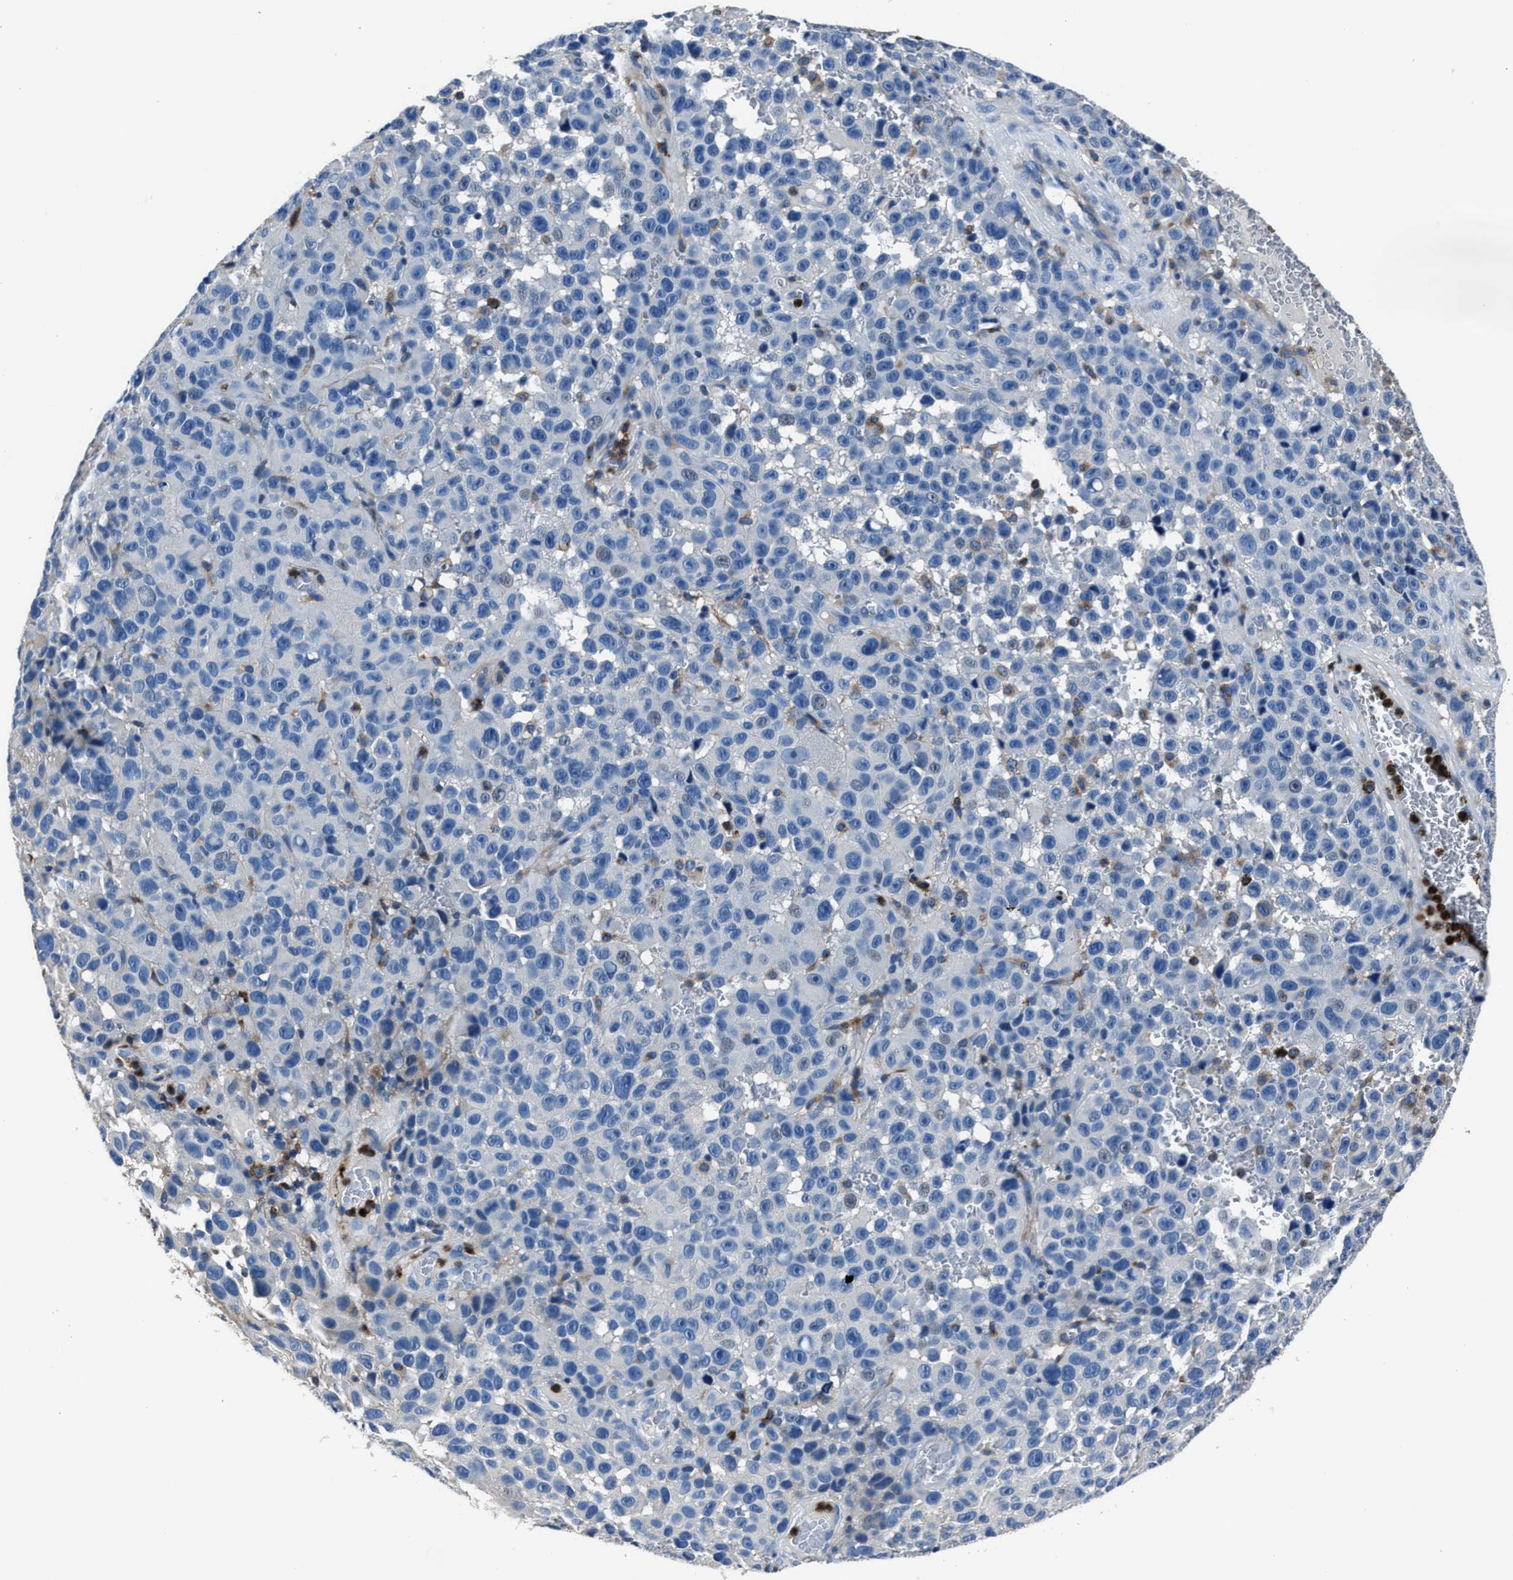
{"staining": {"intensity": "negative", "quantity": "none", "location": "none"}, "tissue": "melanoma", "cell_type": "Tumor cells", "image_type": "cancer", "snomed": [{"axis": "morphology", "description": "Malignant melanoma, NOS"}, {"axis": "topography", "description": "Skin"}], "caption": "An image of malignant melanoma stained for a protein shows no brown staining in tumor cells. (DAB (3,3'-diaminobenzidine) immunohistochemistry (IHC) visualized using brightfield microscopy, high magnification).", "gene": "FGL2", "patient": {"sex": "female", "age": 82}}